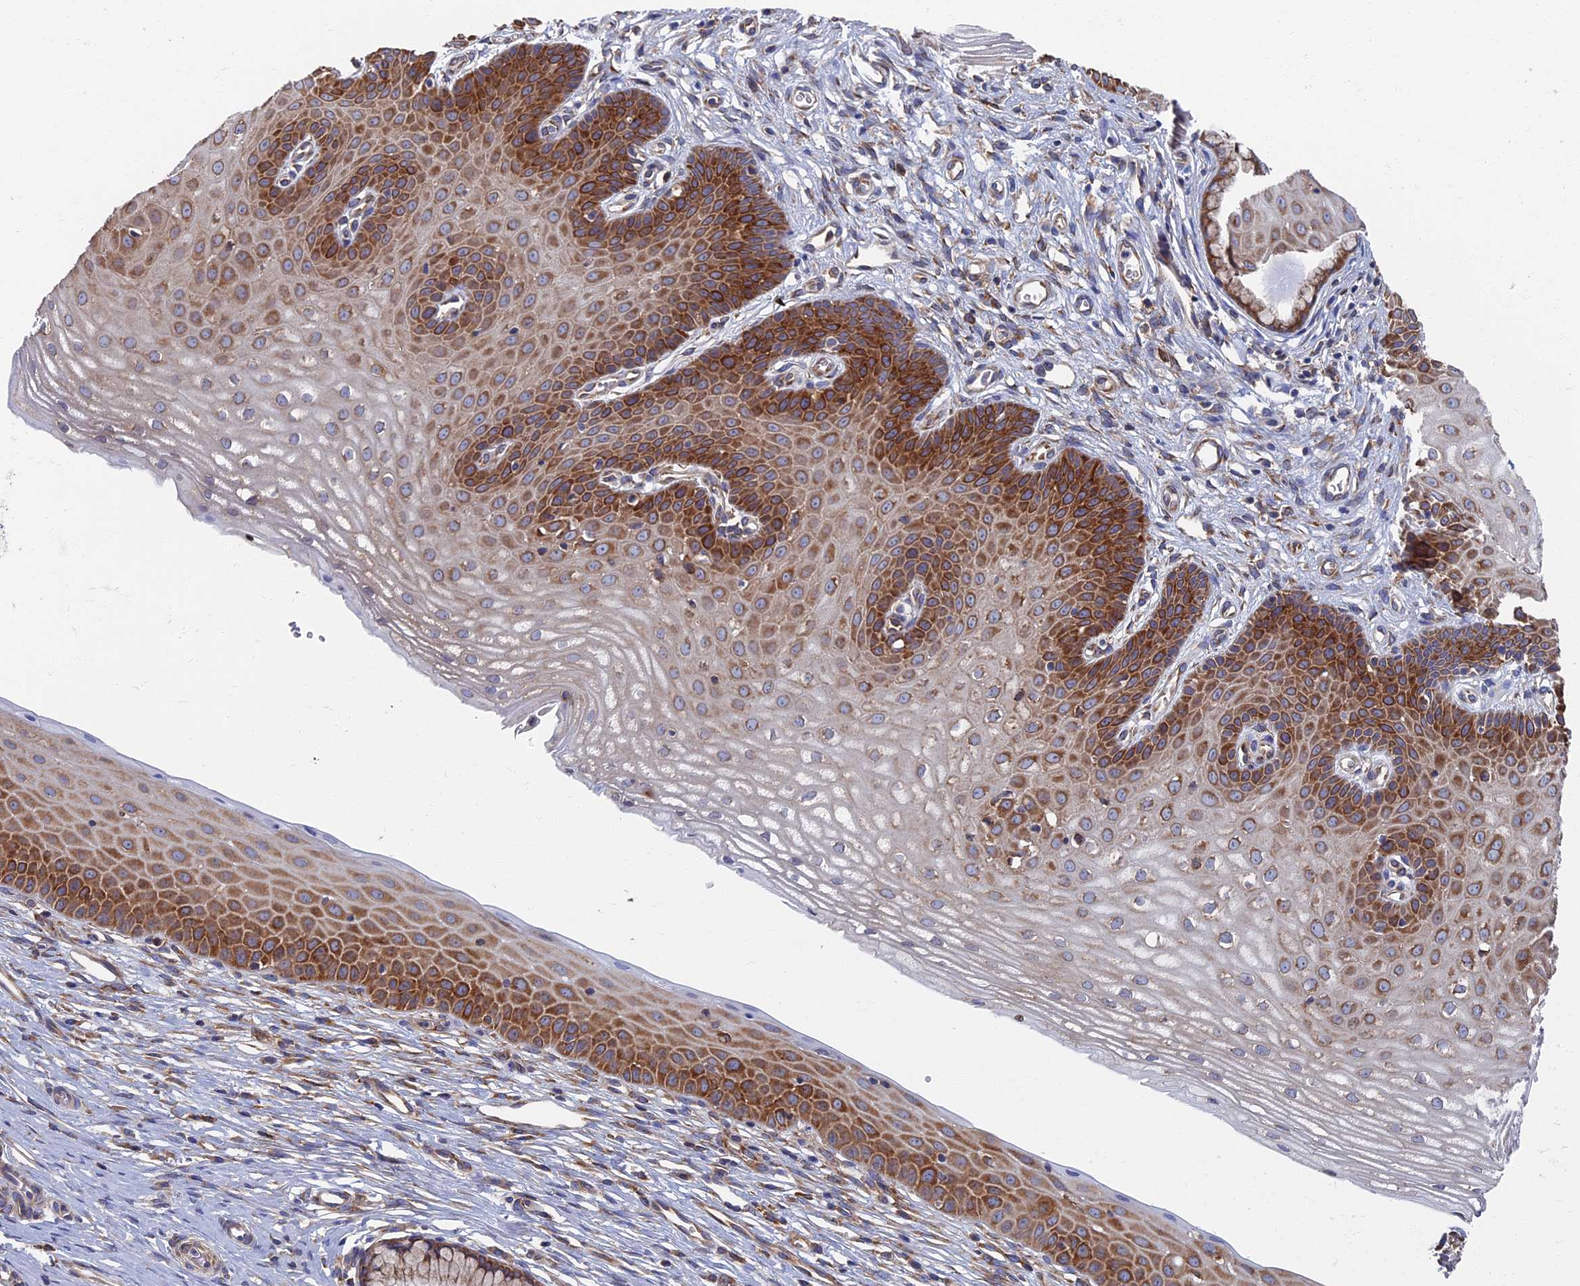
{"staining": {"intensity": "moderate", "quantity": "25%-75%", "location": "cytoplasmic/membranous"}, "tissue": "cervix", "cell_type": "Glandular cells", "image_type": "normal", "snomed": [{"axis": "morphology", "description": "Normal tissue, NOS"}, {"axis": "topography", "description": "Cervix"}], "caption": "Immunohistochemical staining of unremarkable human cervix shows medium levels of moderate cytoplasmic/membranous staining in approximately 25%-75% of glandular cells. The staining was performed using DAB to visualize the protein expression in brown, while the nuclei were stained in blue with hematoxylin (Magnification: 20x).", "gene": "YBX1", "patient": {"sex": "female", "age": 36}}